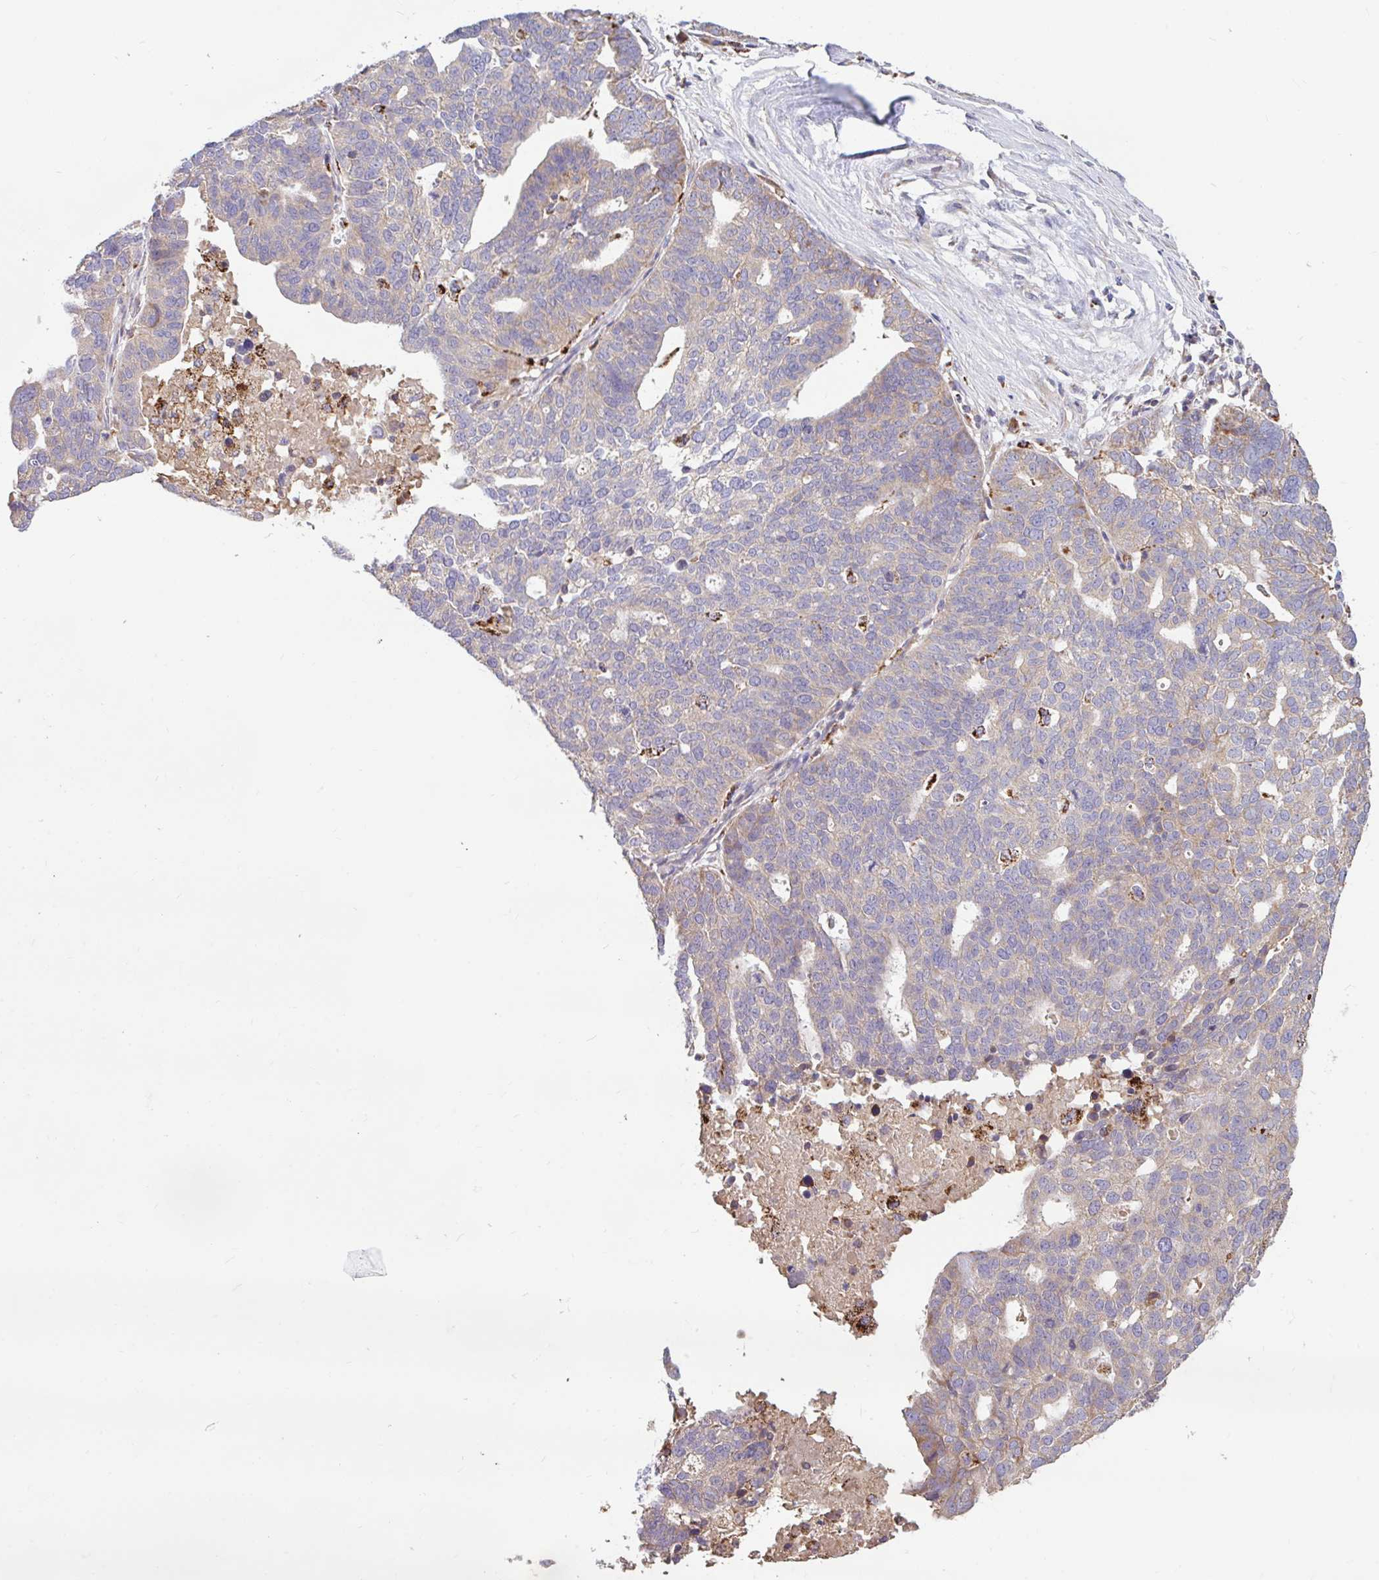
{"staining": {"intensity": "weak", "quantity": "25%-75%", "location": "cytoplasmic/membranous"}, "tissue": "ovarian cancer", "cell_type": "Tumor cells", "image_type": "cancer", "snomed": [{"axis": "morphology", "description": "Cystadenocarcinoma, serous, NOS"}, {"axis": "topography", "description": "Ovary"}], "caption": "Brown immunohistochemical staining in serous cystadenocarcinoma (ovarian) displays weak cytoplasmic/membranous expression in about 25%-75% of tumor cells.", "gene": "RALBP1", "patient": {"sex": "female", "age": 59}}